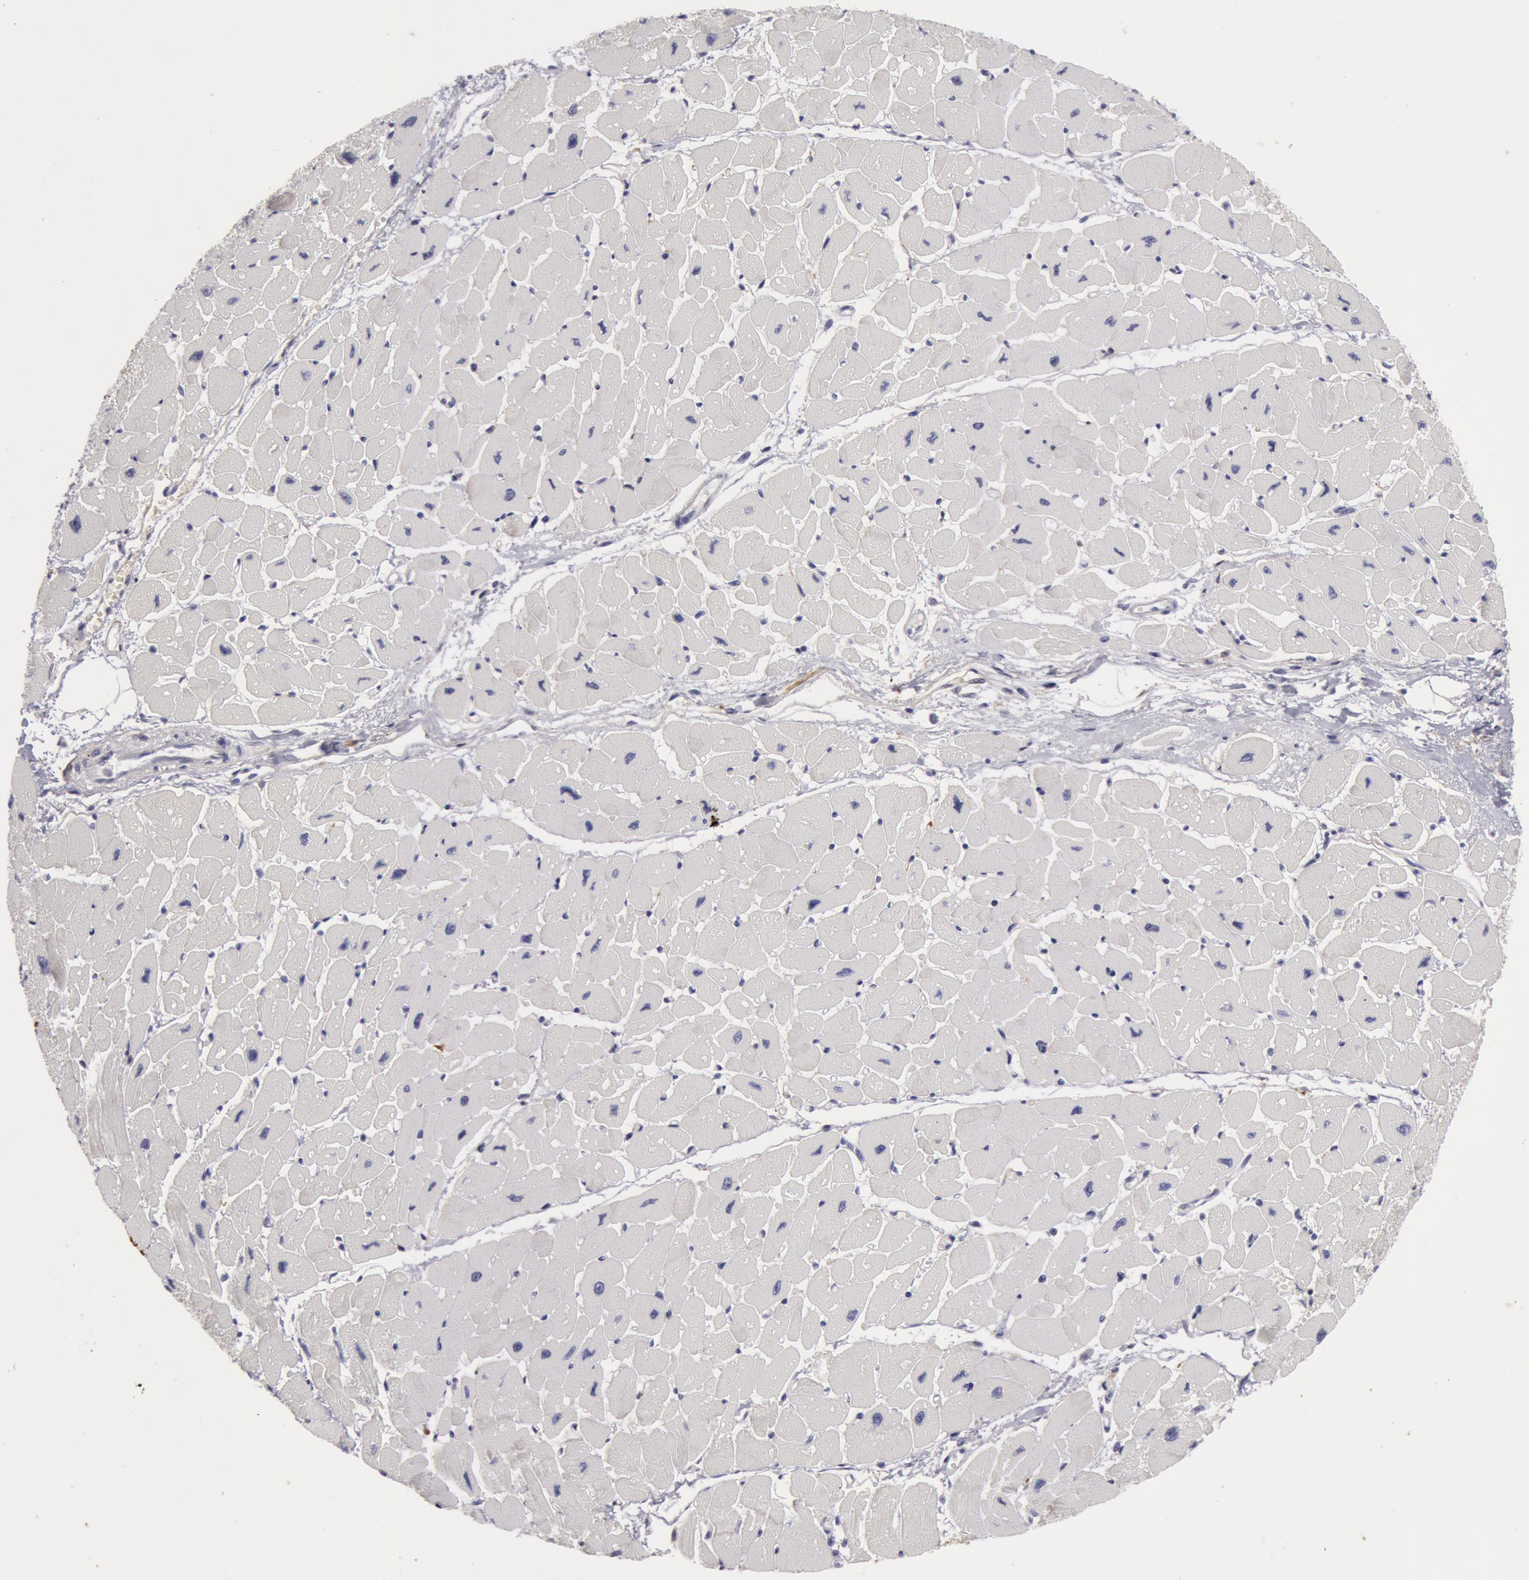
{"staining": {"intensity": "negative", "quantity": "none", "location": "none"}, "tissue": "heart muscle", "cell_type": "Cardiomyocytes", "image_type": "normal", "snomed": [{"axis": "morphology", "description": "Normal tissue, NOS"}, {"axis": "topography", "description": "Heart"}], "caption": "Protein analysis of normal heart muscle displays no significant expression in cardiomyocytes. (DAB IHC visualized using brightfield microscopy, high magnification).", "gene": "NLGN4X", "patient": {"sex": "female", "age": 54}}